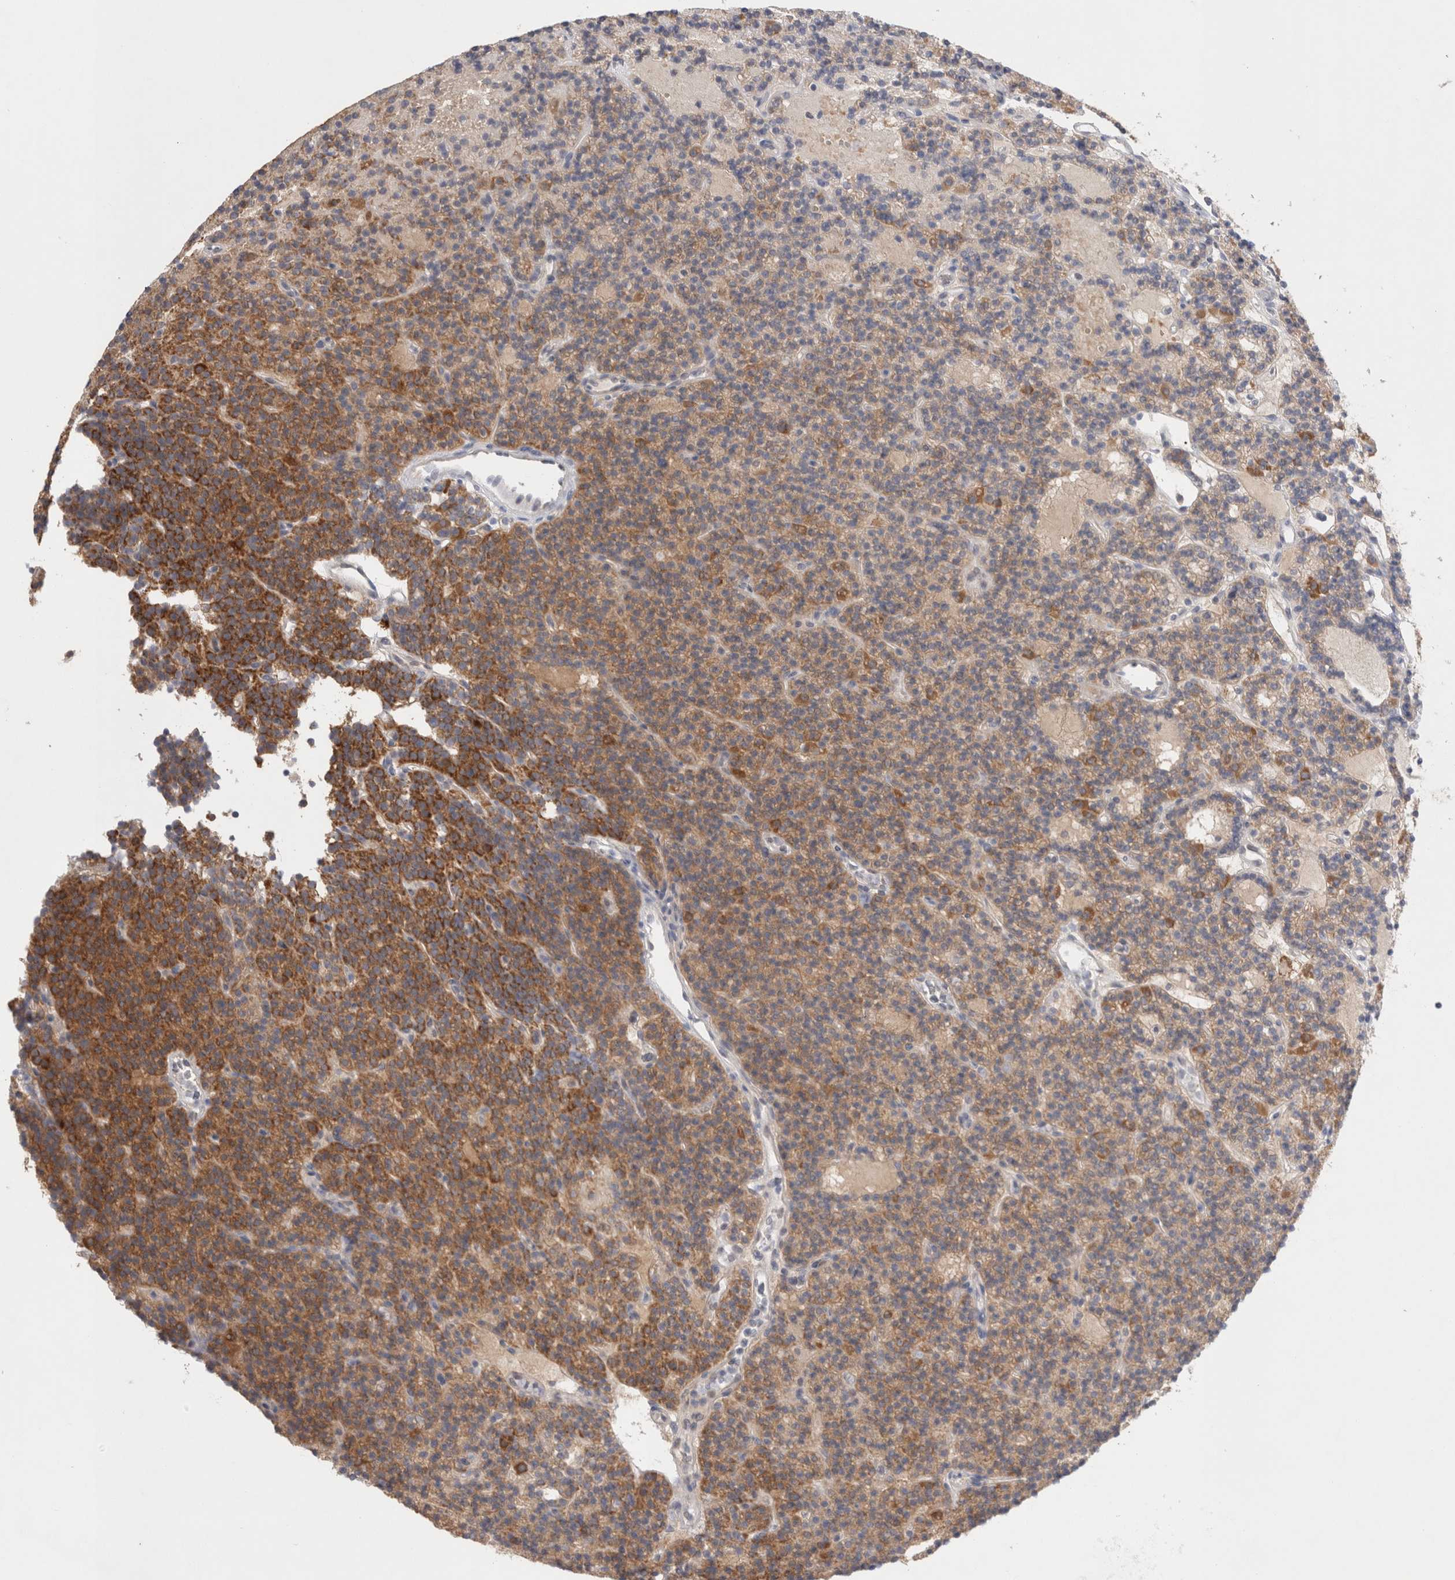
{"staining": {"intensity": "strong", "quantity": "<25%", "location": "cytoplasmic/membranous"}, "tissue": "parathyroid gland", "cell_type": "Glandular cells", "image_type": "normal", "snomed": [{"axis": "morphology", "description": "Normal tissue, NOS"}, {"axis": "topography", "description": "Parathyroid gland"}], "caption": "Immunohistochemistry (IHC) of benign parathyroid gland reveals medium levels of strong cytoplasmic/membranous positivity in about <25% of glandular cells.", "gene": "NDOR1", "patient": {"sex": "male", "age": 75}}